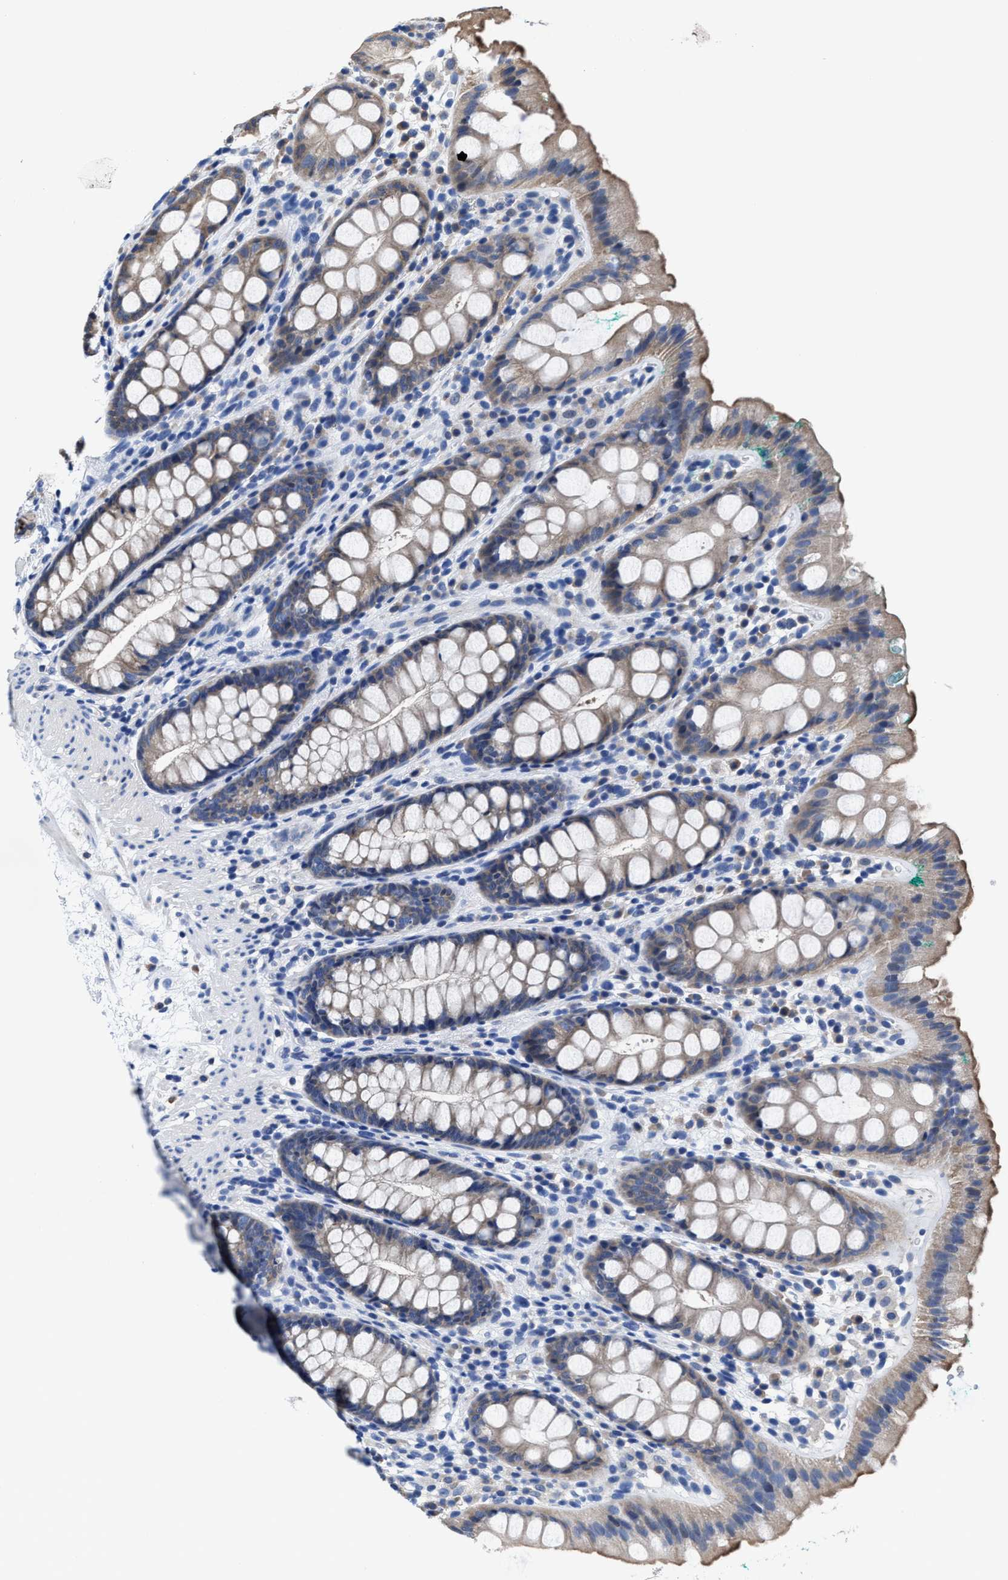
{"staining": {"intensity": "weak", "quantity": ">75%", "location": "cytoplasmic/membranous"}, "tissue": "rectum", "cell_type": "Glandular cells", "image_type": "normal", "snomed": [{"axis": "morphology", "description": "Normal tissue, NOS"}, {"axis": "topography", "description": "Rectum"}], "caption": "Immunohistochemical staining of unremarkable human rectum displays low levels of weak cytoplasmic/membranous staining in approximately >75% of glandular cells. The staining was performed using DAB (3,3'-diaminobenzidine), with brown indicating positive protein expression. Nuclei are stained blue with hematoxylin.", "gene": "HOOK1", "patient": {"sex": "female", "age": 65}}